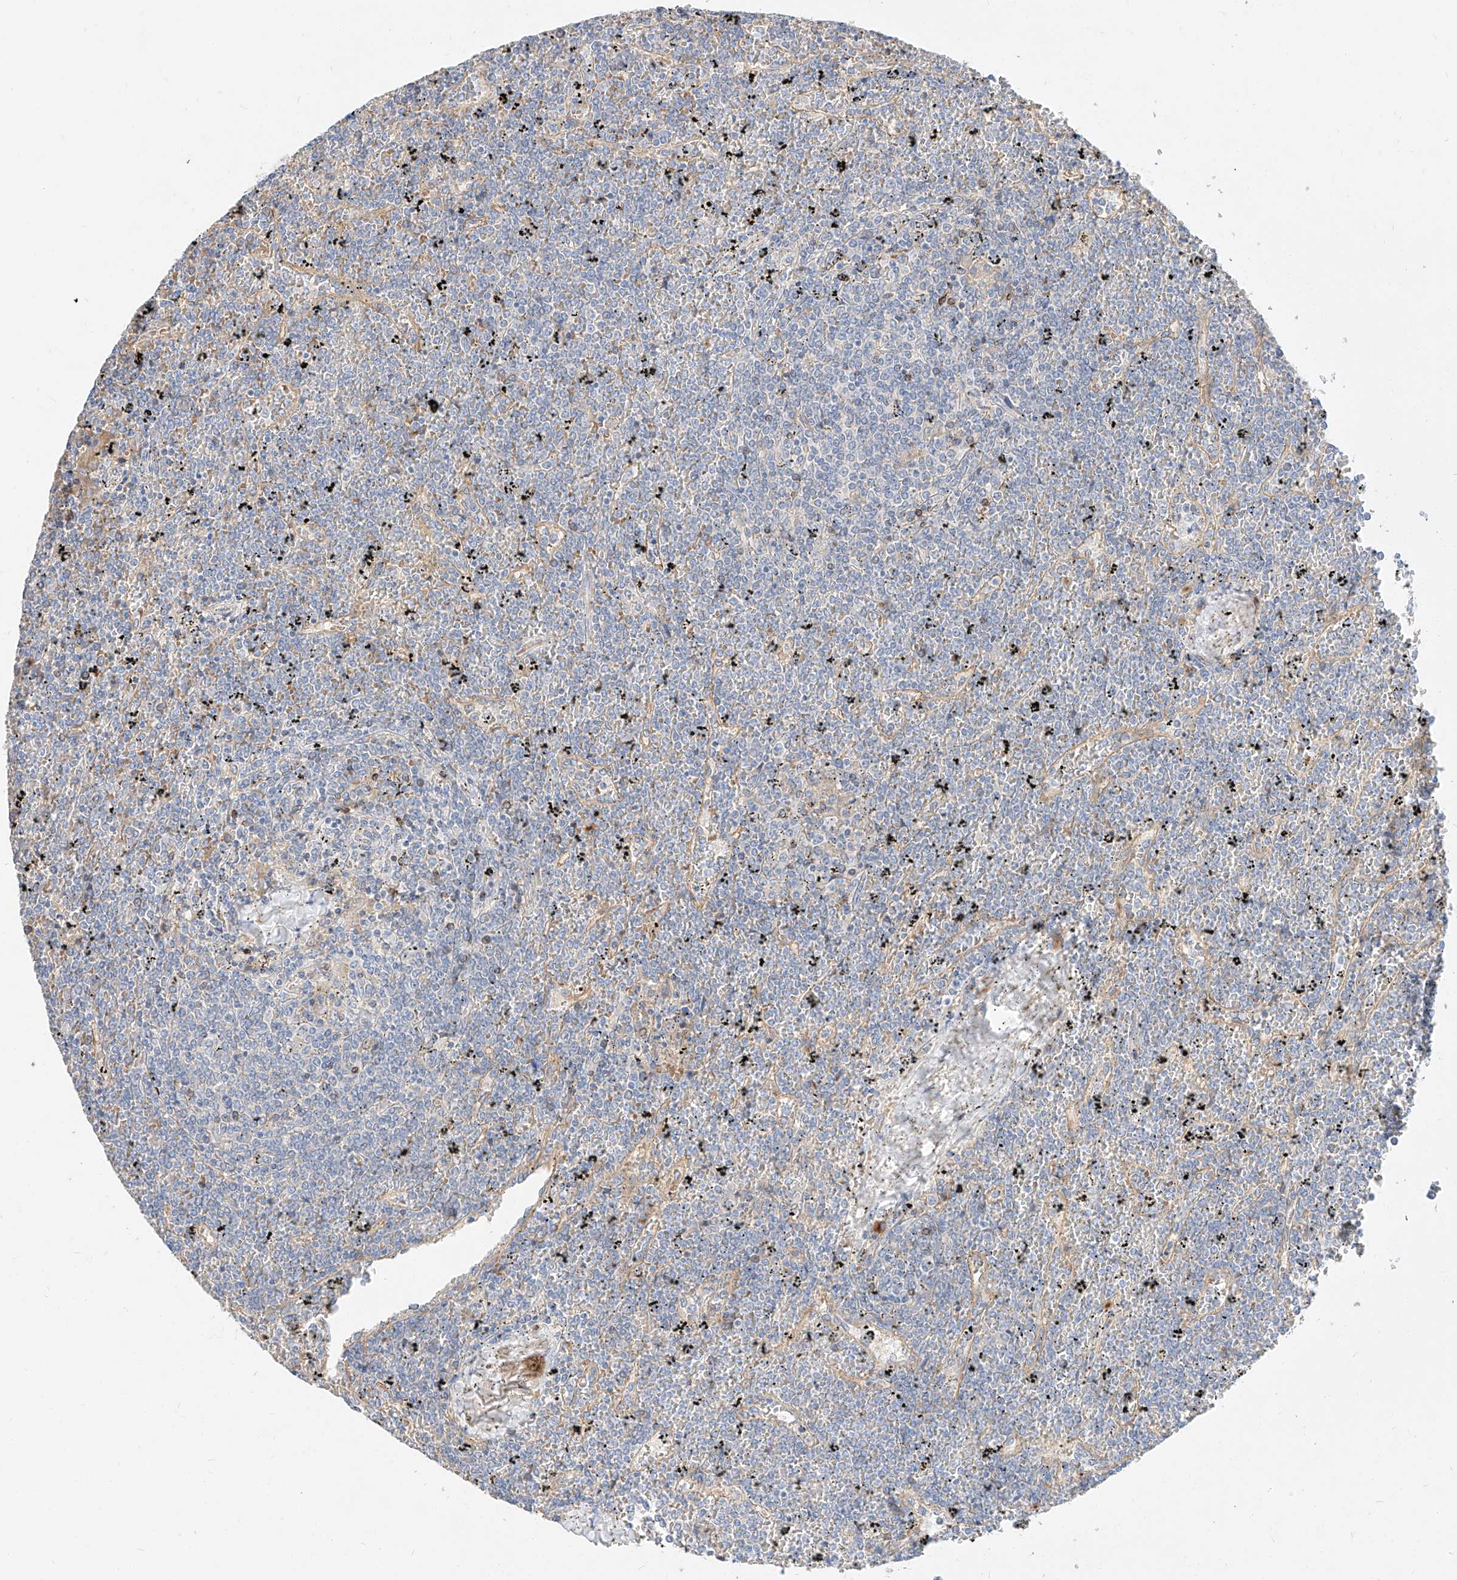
{"staining": {"intensity": "negative", "quantity": "none", "location": "none"}, "tissue": "lymphoma", "cell_type": "Tumor cells", "image_type": "cancer", "snomed": [{"axis": "morphology", "description": "Malignant lymphoma, non-Hodgkin's type, Low grade"}, {"axis": "topography", "description": "Spleen"}], "caption": "This is a micrograph of immunohistochemistry (IHC) staining of malignant lymphoma, non-Hodgkin's type (low-grade), which shows no positivity in tumor cells.", "gene": "MAP7", "patient": {"sex": "female", "age": 19}}